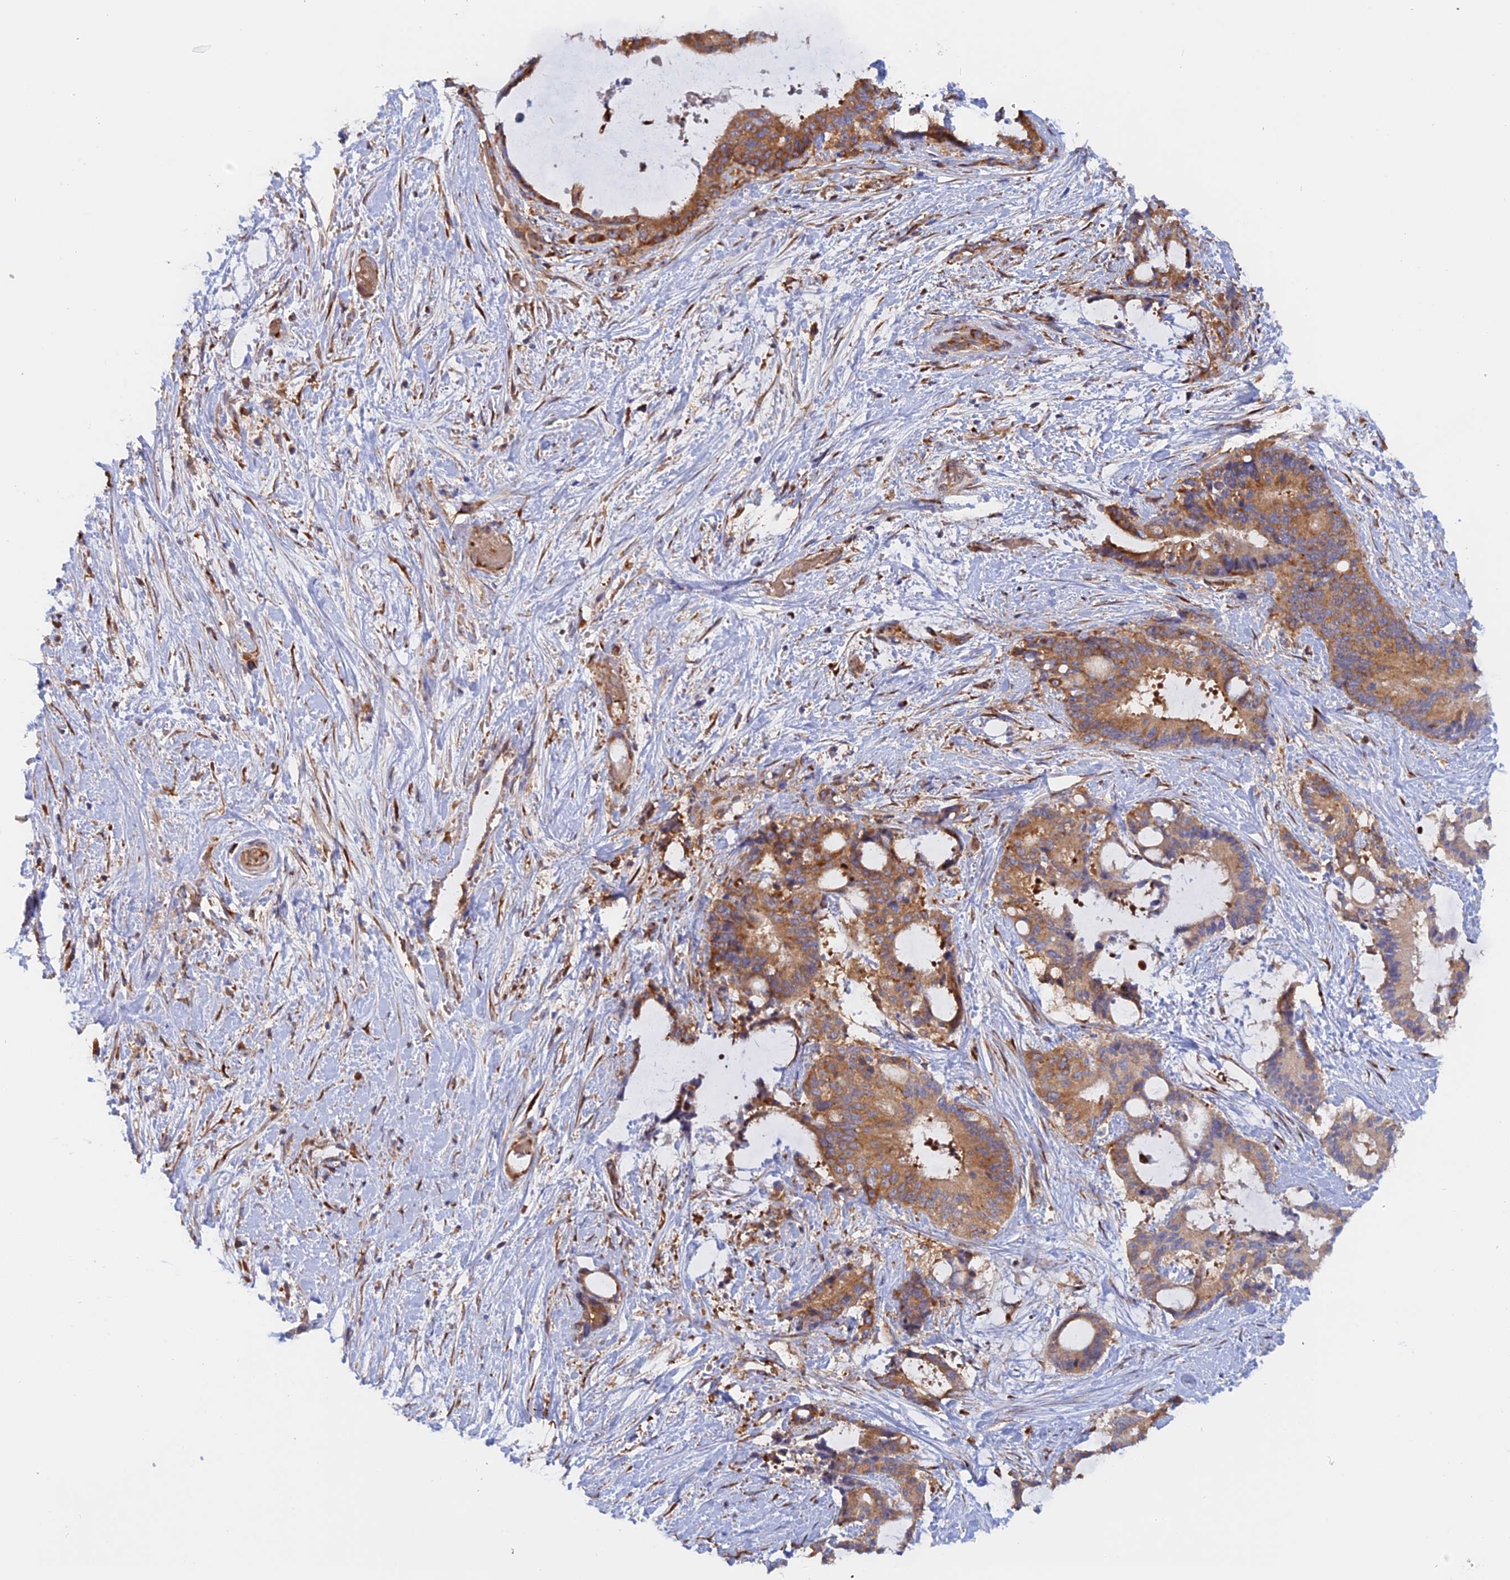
{"staining": {"intensity": "moderate", "quantity": ">75%", "location": "cytoplasmic/membranous"}, "tissue": "liver cancer", "cell_type": "Tumor cells", "image_type": "cancer", "snomed": [{"axis": "morphology", "description": "Normal tissue, NOS"}, {"axis": "morphology", "description": "Cholangiocarcinoma"}, {"axis": "topography", "description": "Liver"}, {"axis": "topography", "description": "Peripheral nerve tissue"}], "caption": "Brown immunohistochemical staining in human liver cancer (cholangiocarcinoma) shows moderate cytoplasmic/membranous staining in approximately >75% of tumor cells.", "gene": "GMIP", "patient": {"sex": "female", "age": 73}}